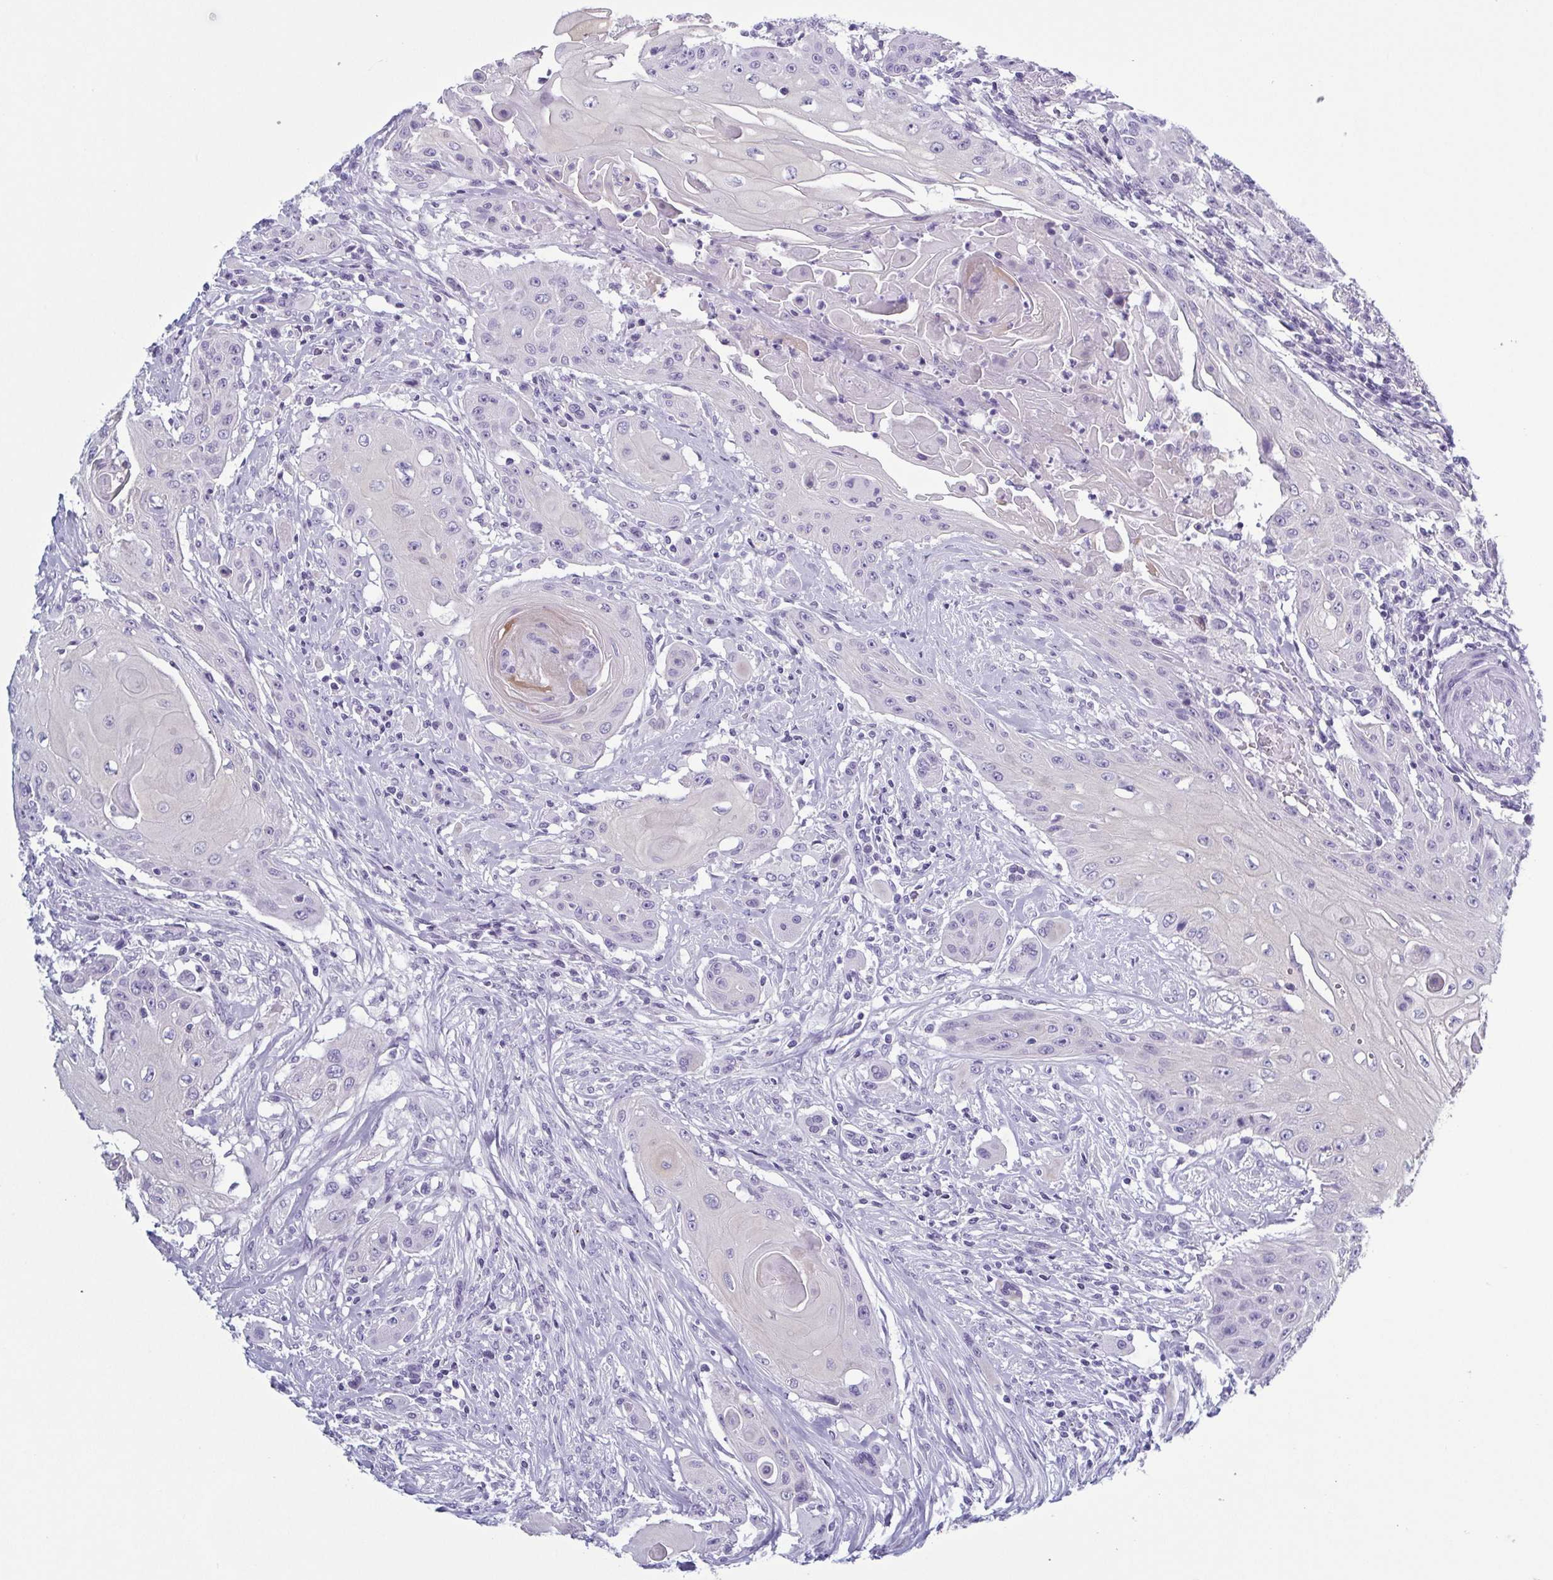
{"staining": {"intensity": "negative", "quantity": "none", "location": "none"}, "tissue": "head and neck cancer", "cell_type": "Tumor cells", "image_type": "cancer", "snomed": [{"axis": "morphology", "description": "Squamous cell carcinoma, NOS"}, {"axis": "topography", "description": "Oral tissue"}, {"axis": "topography", "description": "Head-Neck"}, {"axis": "topography", "description": "Neck, NOS"}], "caption": "IHC of head and neck squamous cell carcinoma reveals no staining in tumor cells.", "gene": "KRT10", "patient": {"sex": "female", "age": 55}}